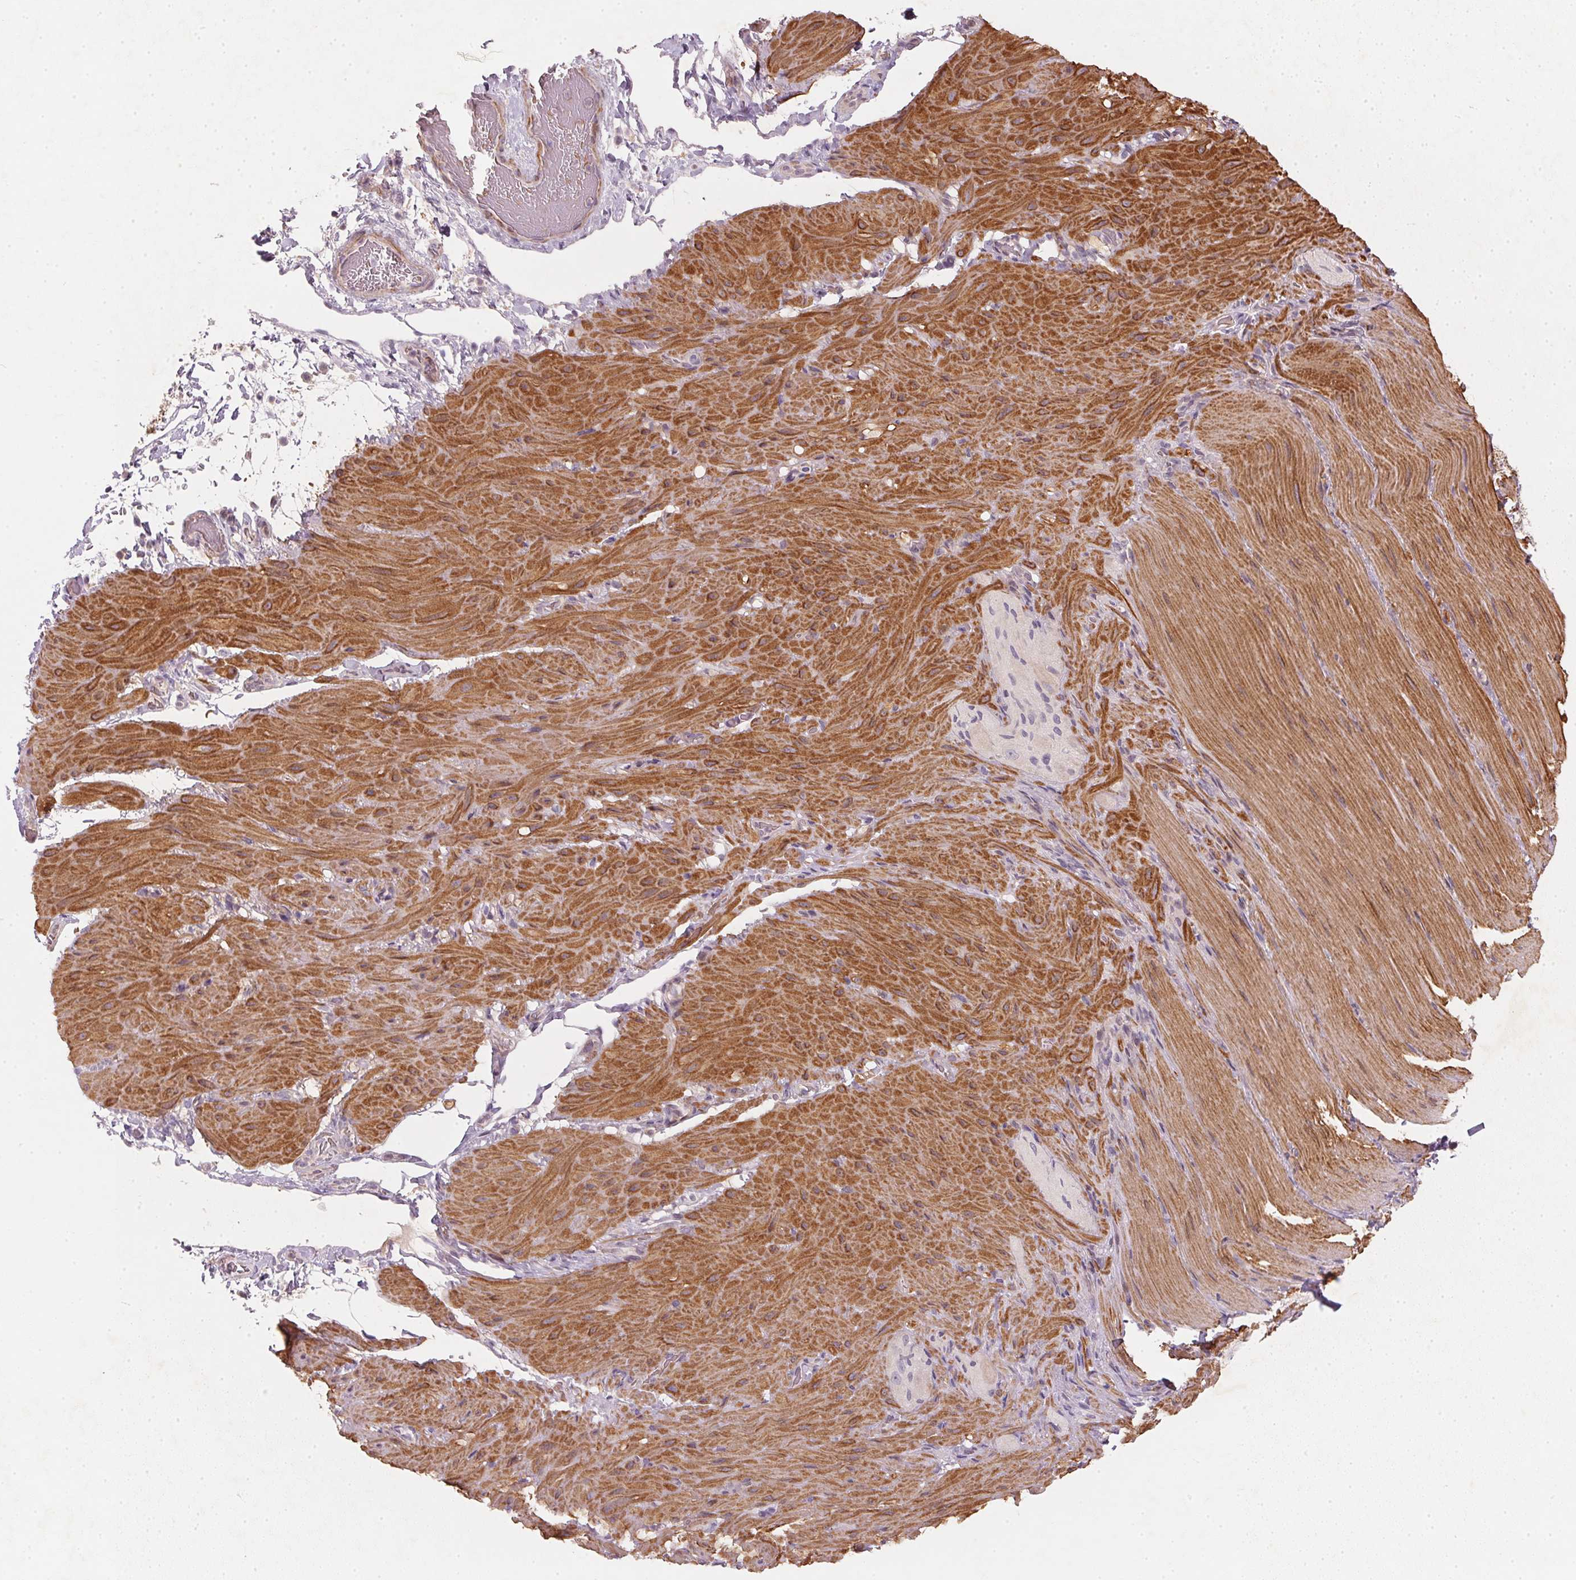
{"staining": {"intensity": "moderate", "quantity": "25%-75%", "location": "cytoplasmic/membranous"}, "tissue": "smooth muscle", "cell_type": "Smooth muscle cells", "image_type": "normal", "snomed": [{"axis": "morphology", "description": "Normal tissue, NOS"}, {"axis": "topography", "description": "Smooth muscle"}, {"axis": "topography", "description": "Colon"}], "caption": "Moderate cytoplasmic/membranous positivity is appreciated in about 25%-75% of smooth muscle cells in benign smooth muscle.", "gene": "KCNK15", "patient": {"sex": "male", "age": 73}}